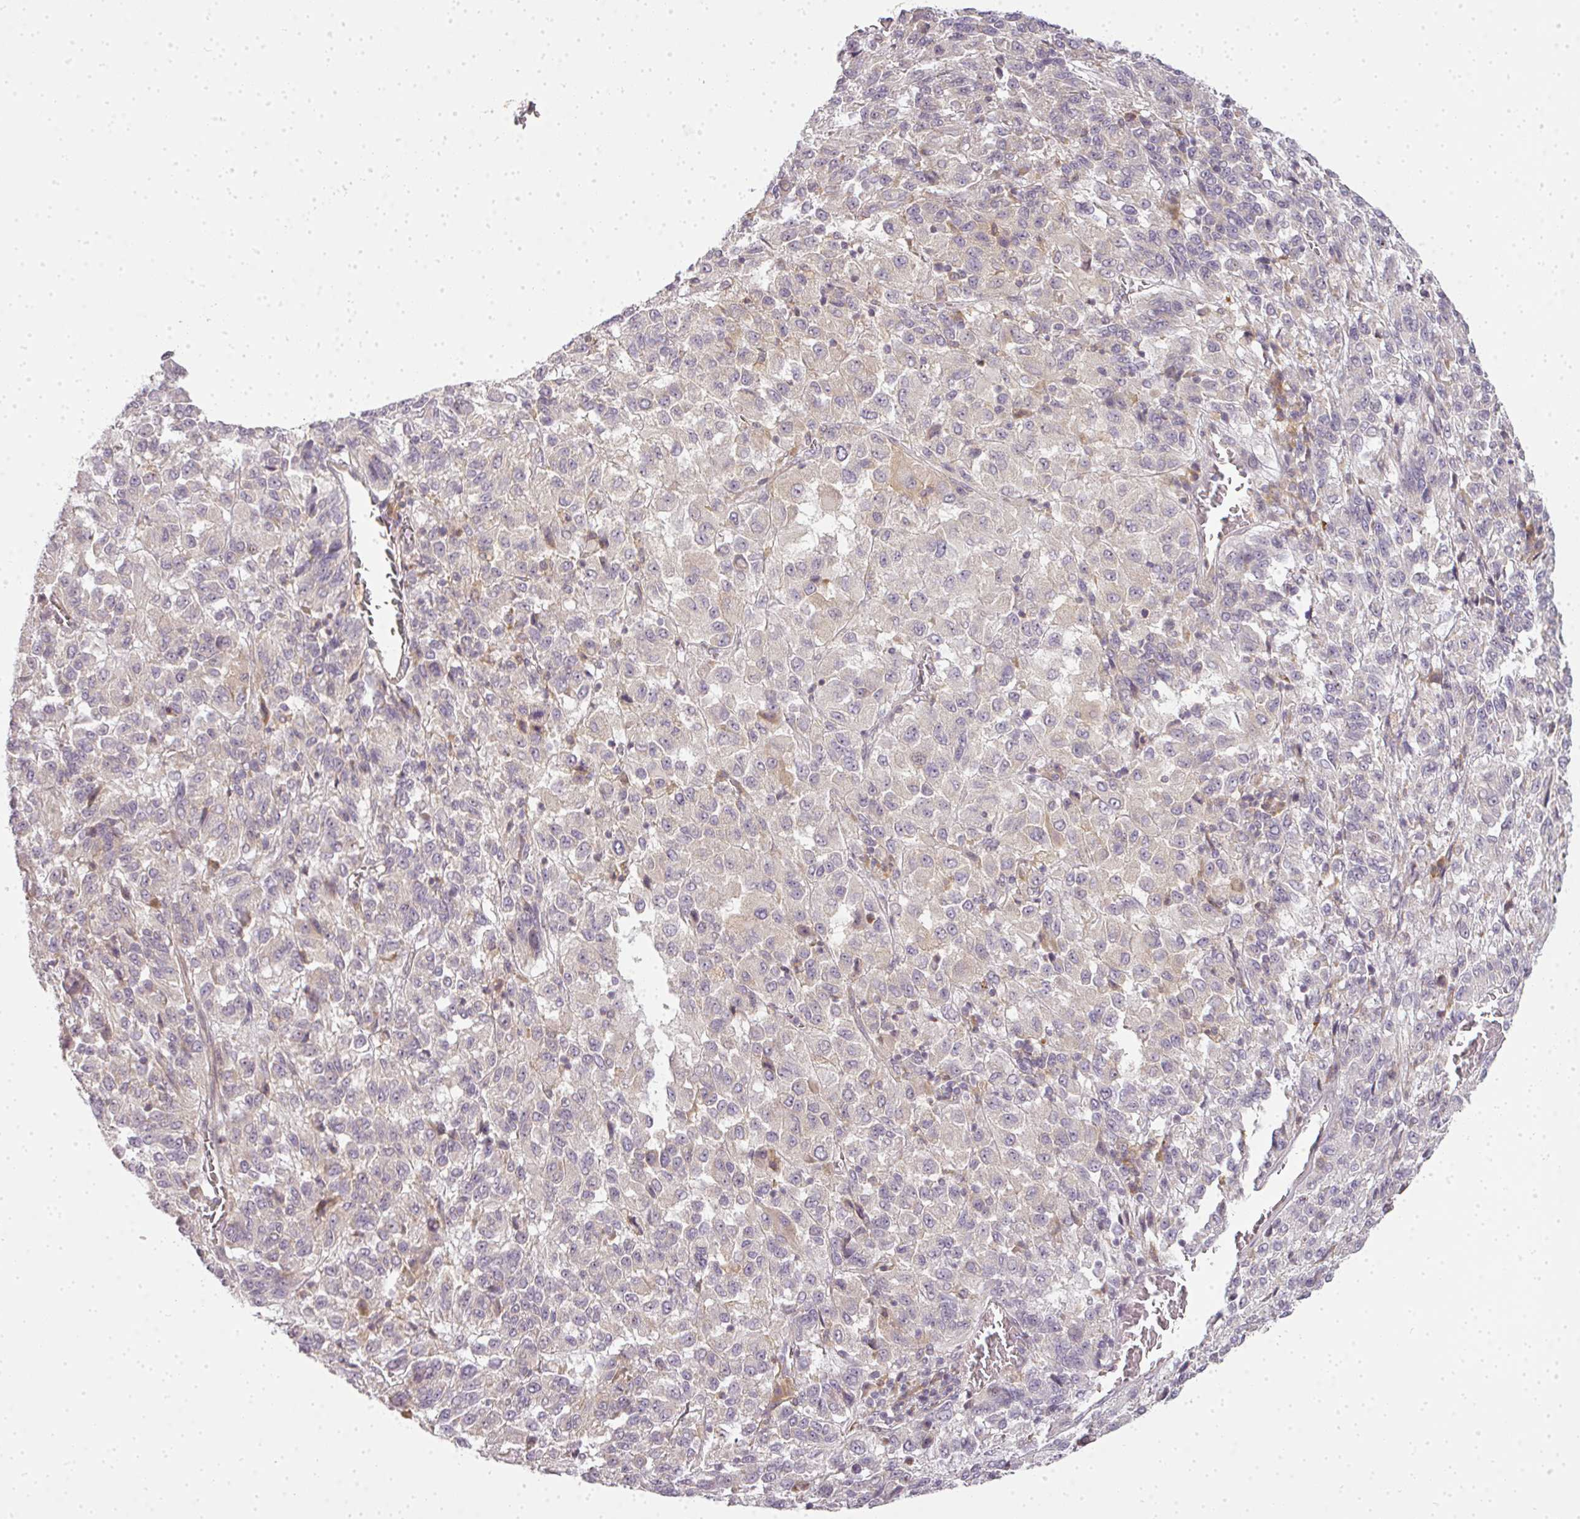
{"staining": {"intensity": "negative", "quantity": "none", "location": "none"}, "tissue": "melanoma", "cell_type": "Tumor cells", "image_type": "cancer", "snomed": [{"axis": "morphology", "description": "Malignant melanoma, Metastatic site"}, {"axis": "topography", "description": "Lung"}], "caption": "This histopathology image is of melanoma stained with immunohistochemistry to label a protein in brown with the nuclei are counter-stained blue. There is no expression in tumor cells.", "gene": "MED19", "patient": {"sex": "male", "age": 64}}